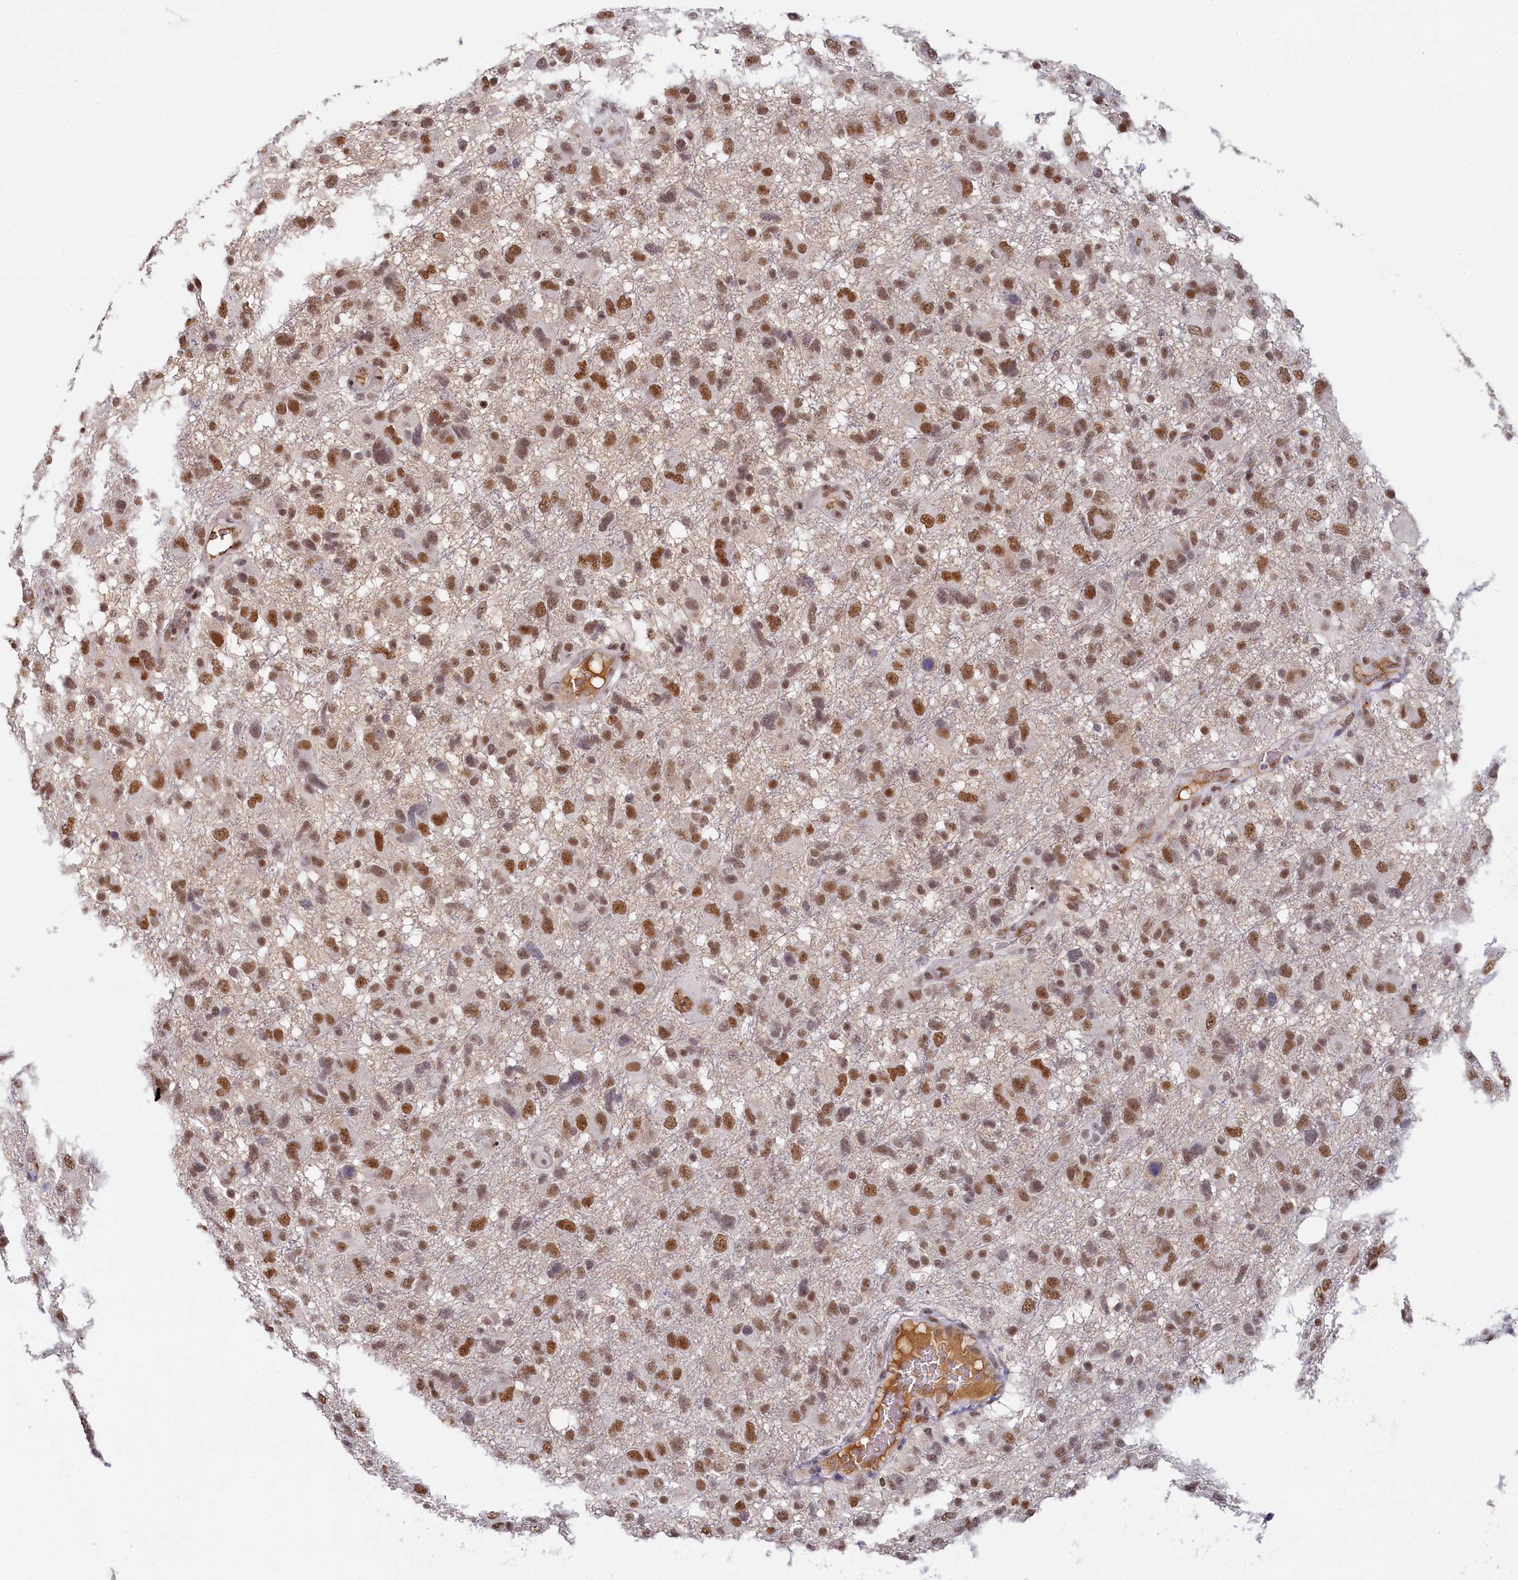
{"staining": {"intensity": "moderate", "quantity": ">75%", "location": "nuclear"}, "tissue": "glioma", "cell_type": "Tumor cells", "image_type": "cancer", "snomed": [{"axis": "morphology", "description": "Glioma, malignant, High grade"}, {"axis": "topography", "description": "Brain"}], "caption": "DAB immunohistochemical staining of malignant glioma (high-grade) reveals moderate nuclear protein positivity in about >75% of tumor cells.", "gene": "INTS14", "patient": {"sex": "male", "age": 61}}